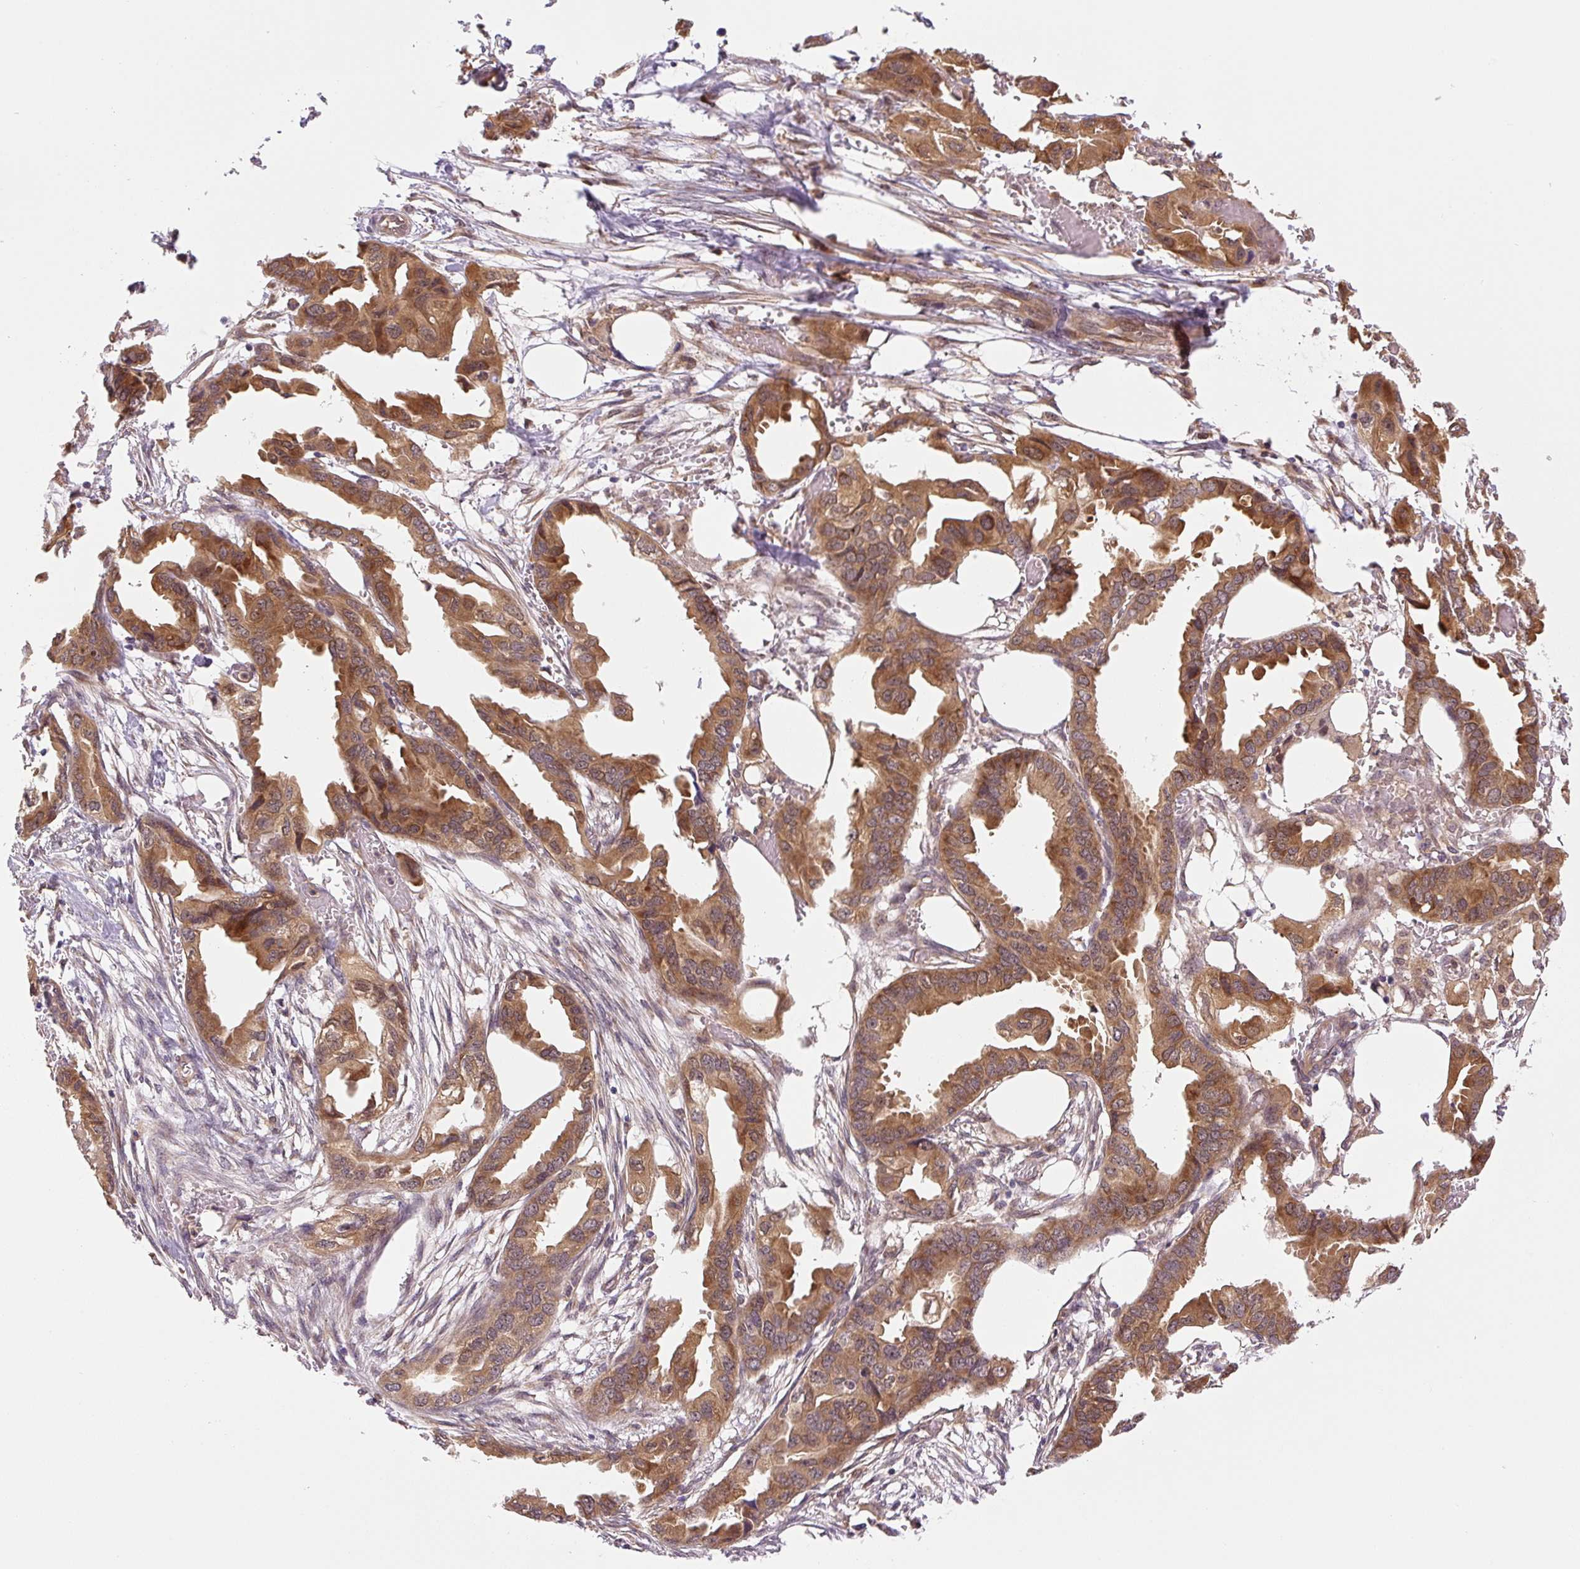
{"staining": {"intensity": "moderate", "quantity": ">75%", "location": "cytoplasmic/membranous"}, "tissue": "endometrial cancer", "cell_type": "Tumor cells", "image_type": "cancer", "snomed": [{"axis": "morphology", "description": "Adenocarcinoma, NOS"}, {"axis": "morphology", "description": "Adenocarcinoma, metastatic, NOS"}, {"axis": "topography", "description": "Adipose tissue"}, {"axis": "topography", "description": "Endometrium"}], "caption": "Human adenocarcinoma (endometrial) stained with a protein marker displays moderate staining in tumor cells.", "gene": "ZSWIM7", "patient": {"sex": "female", "age": 67}}